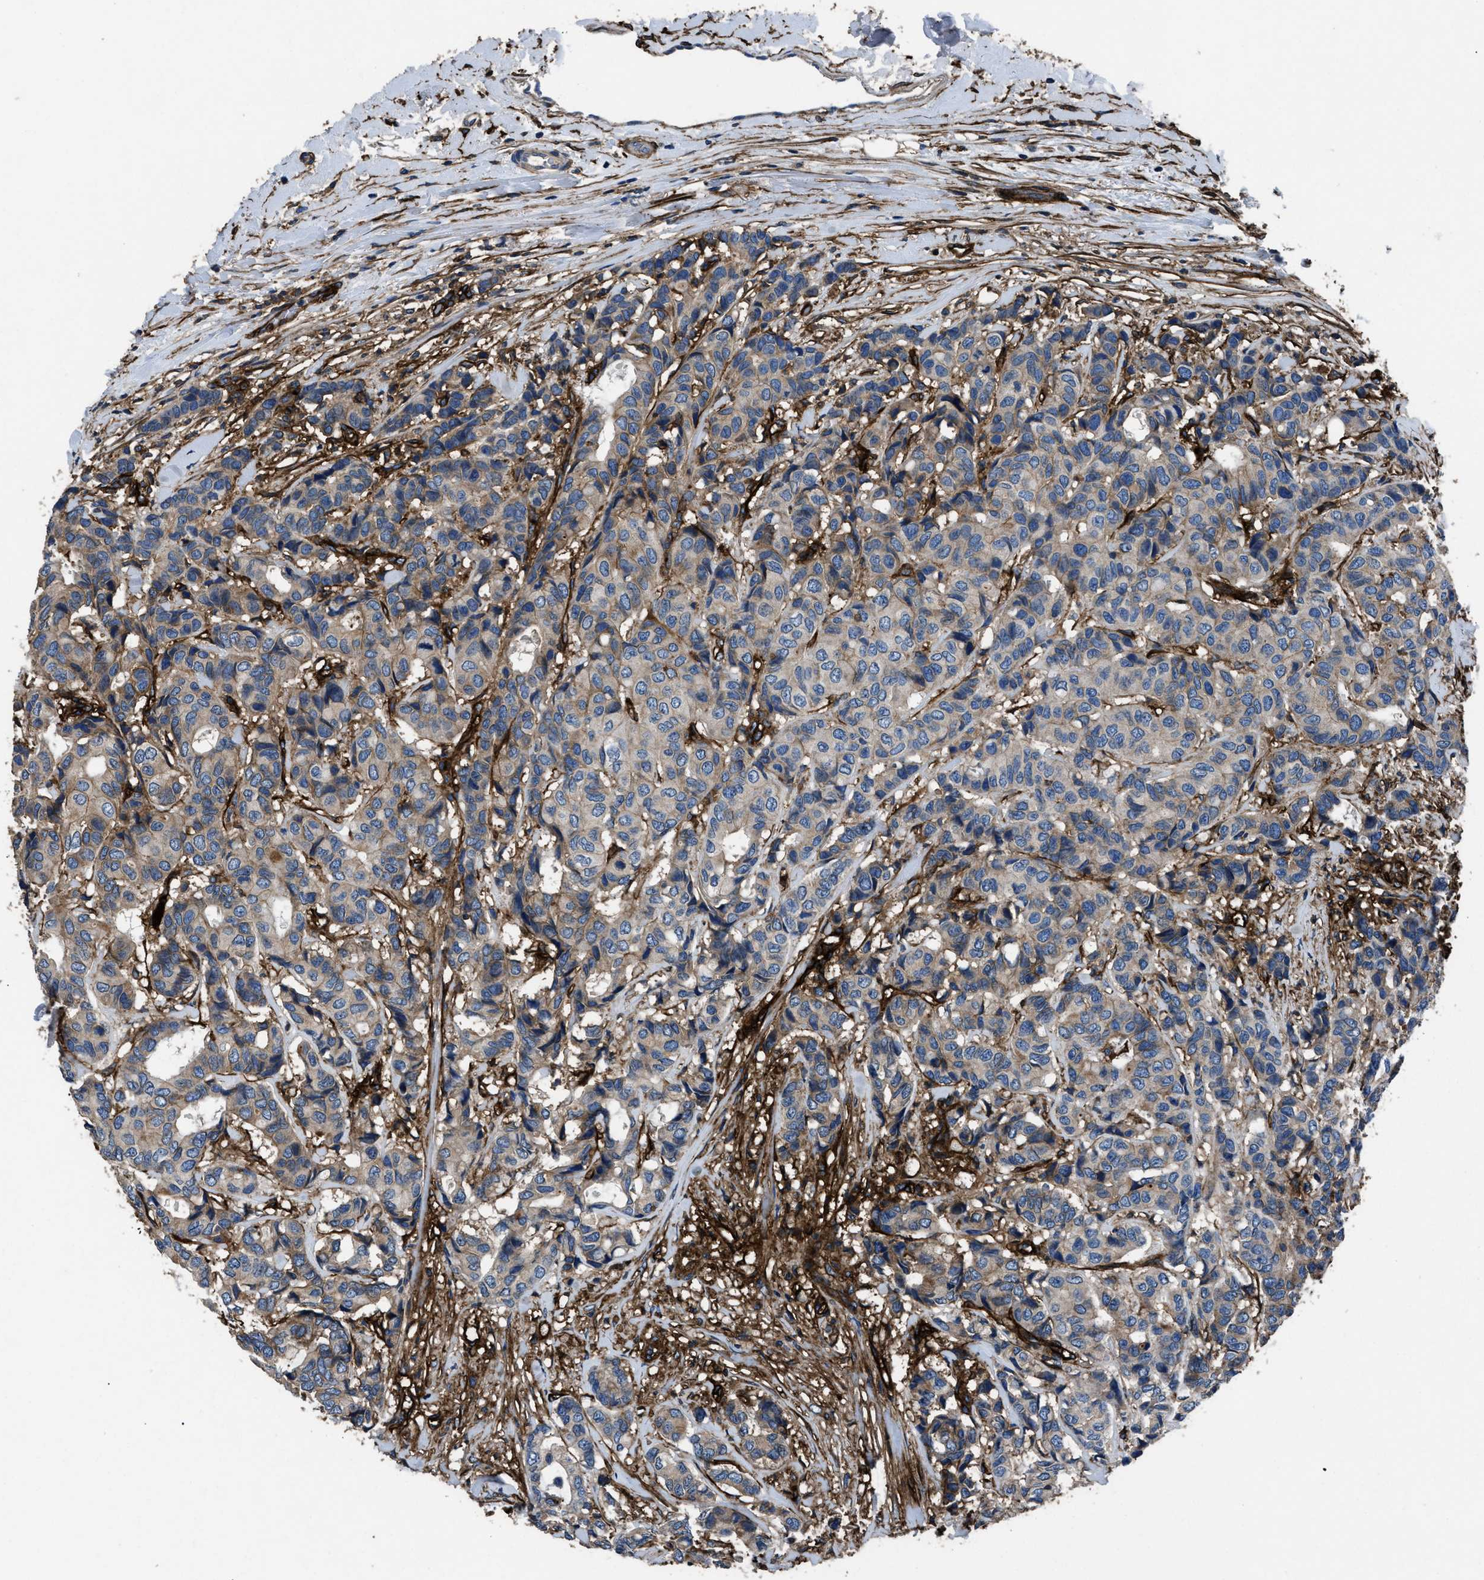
{"staining": {"intensity": "weak", "quantity": "25%-75%", "location": "cytoplasmic/membranous"}, "tissue": "breast cancer", "cell_type": "Tumor cells", "image_type": "cancer", "snomed": [{"axis": "morphology", "description": "Duct carcinoma"}, {"axis": "topography", "description": "Breast"}], "caption": "There is low levels of weak cytoplasmic/membranous positivity in tumor cells of breast cancer (intraductal carcinoma), as demonstrated by immunohistochemical staining (brown color).", "gene": "CD276", "patient": {"sex": "female", "age": 87}}